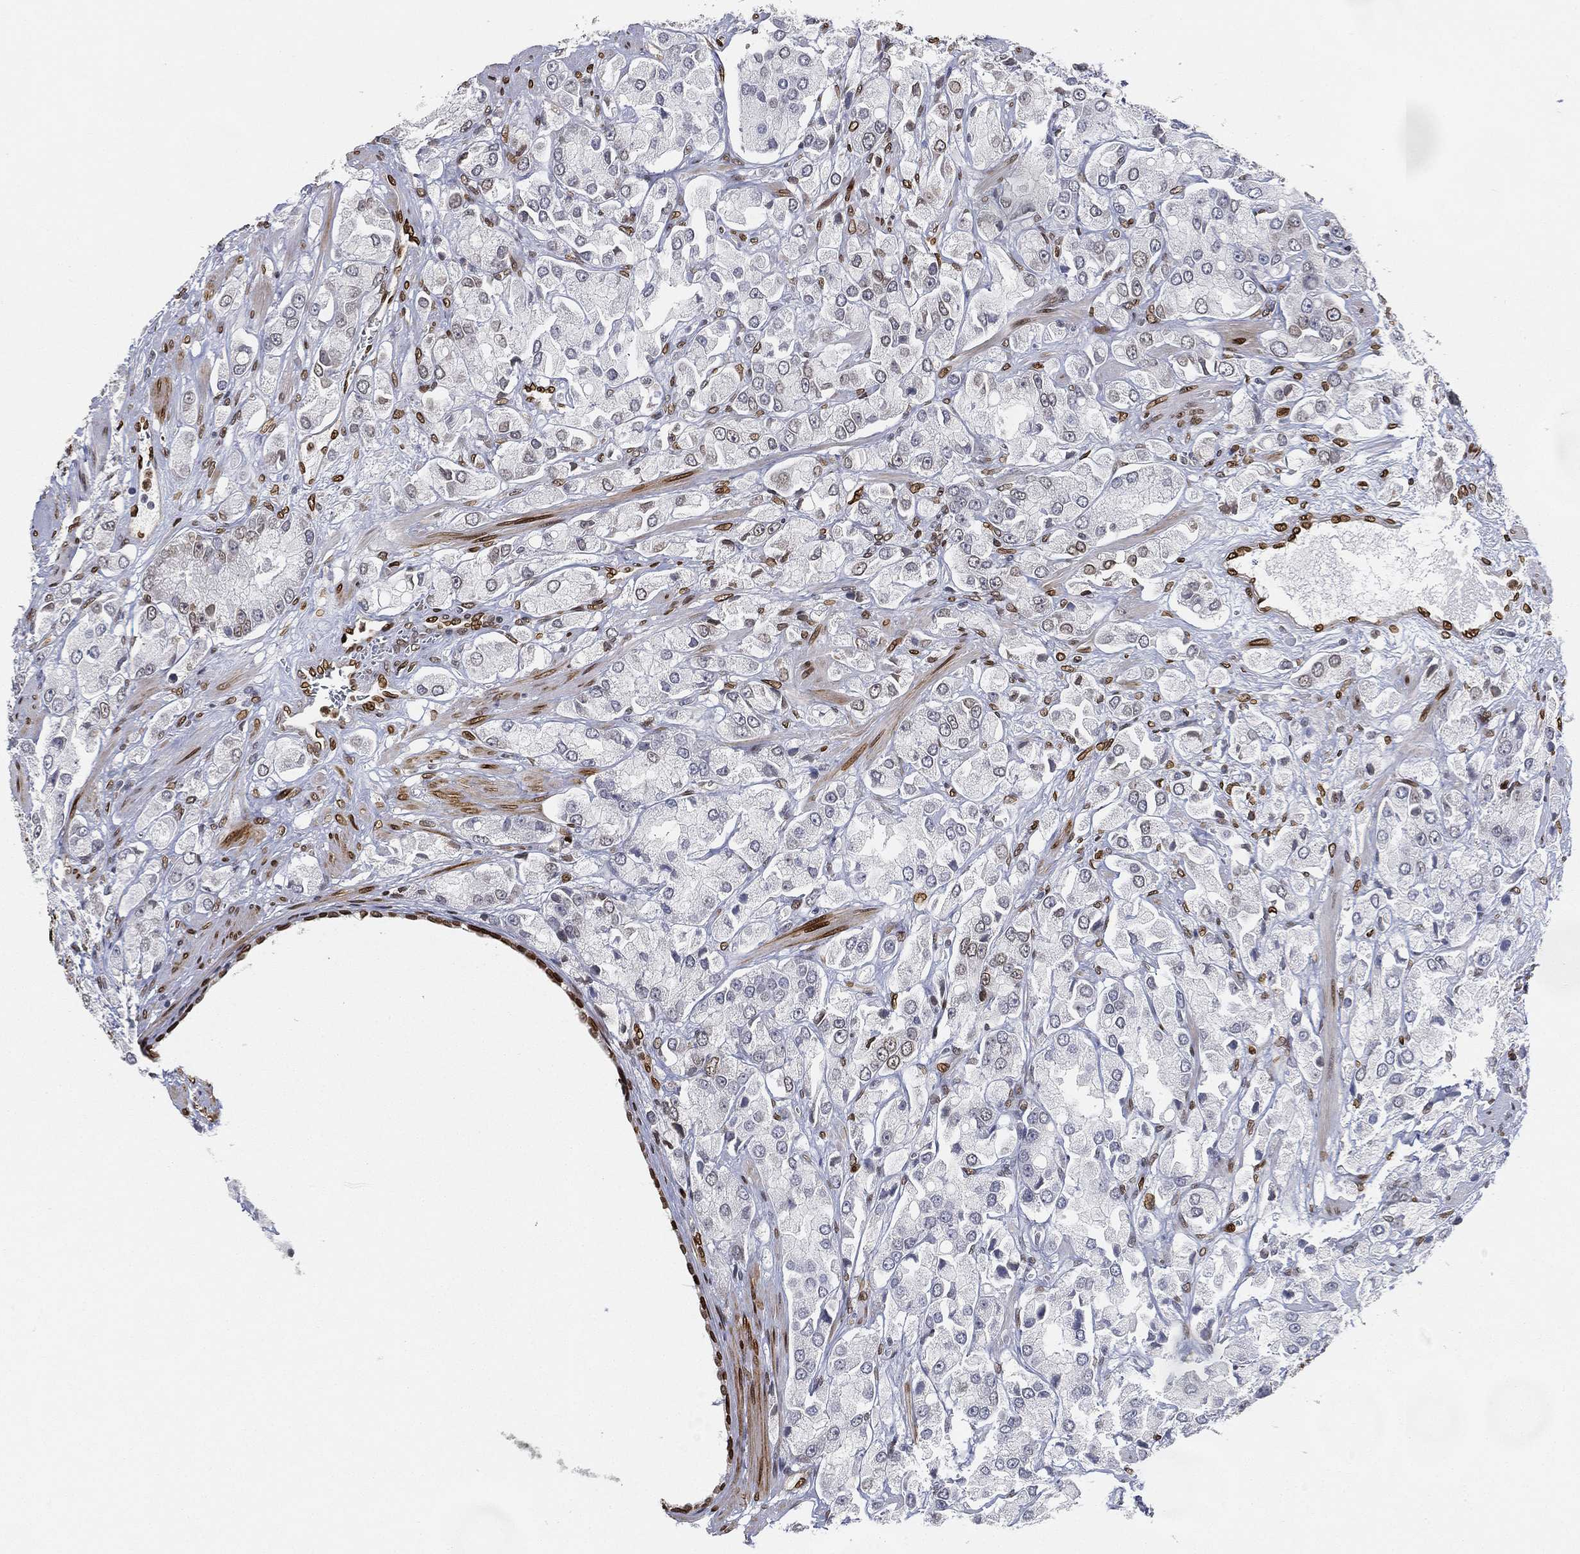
{"staining": {"intensity": "moderate", "quantity": "25%-75%", "location": "nuclear"}, "tissue": "prostate cancer", "cell_type": "Tumor cells", "image_type": "cancer", "snomed": [{"axis": "morphology", "description": "Adenocarcinoma, NOS"}, {"axis": "topography", "description": "Prostate and seminal vesicle, NOS"}, {"axis": "topography", "description": "Prostate"}], "caption": "A micrograph of prostate cancer stained for a protein exhibits moderate nuclear brown staining in tumor cells.", "gene": "LMNB1", "patient": {"sex": "male", "age": 64}}